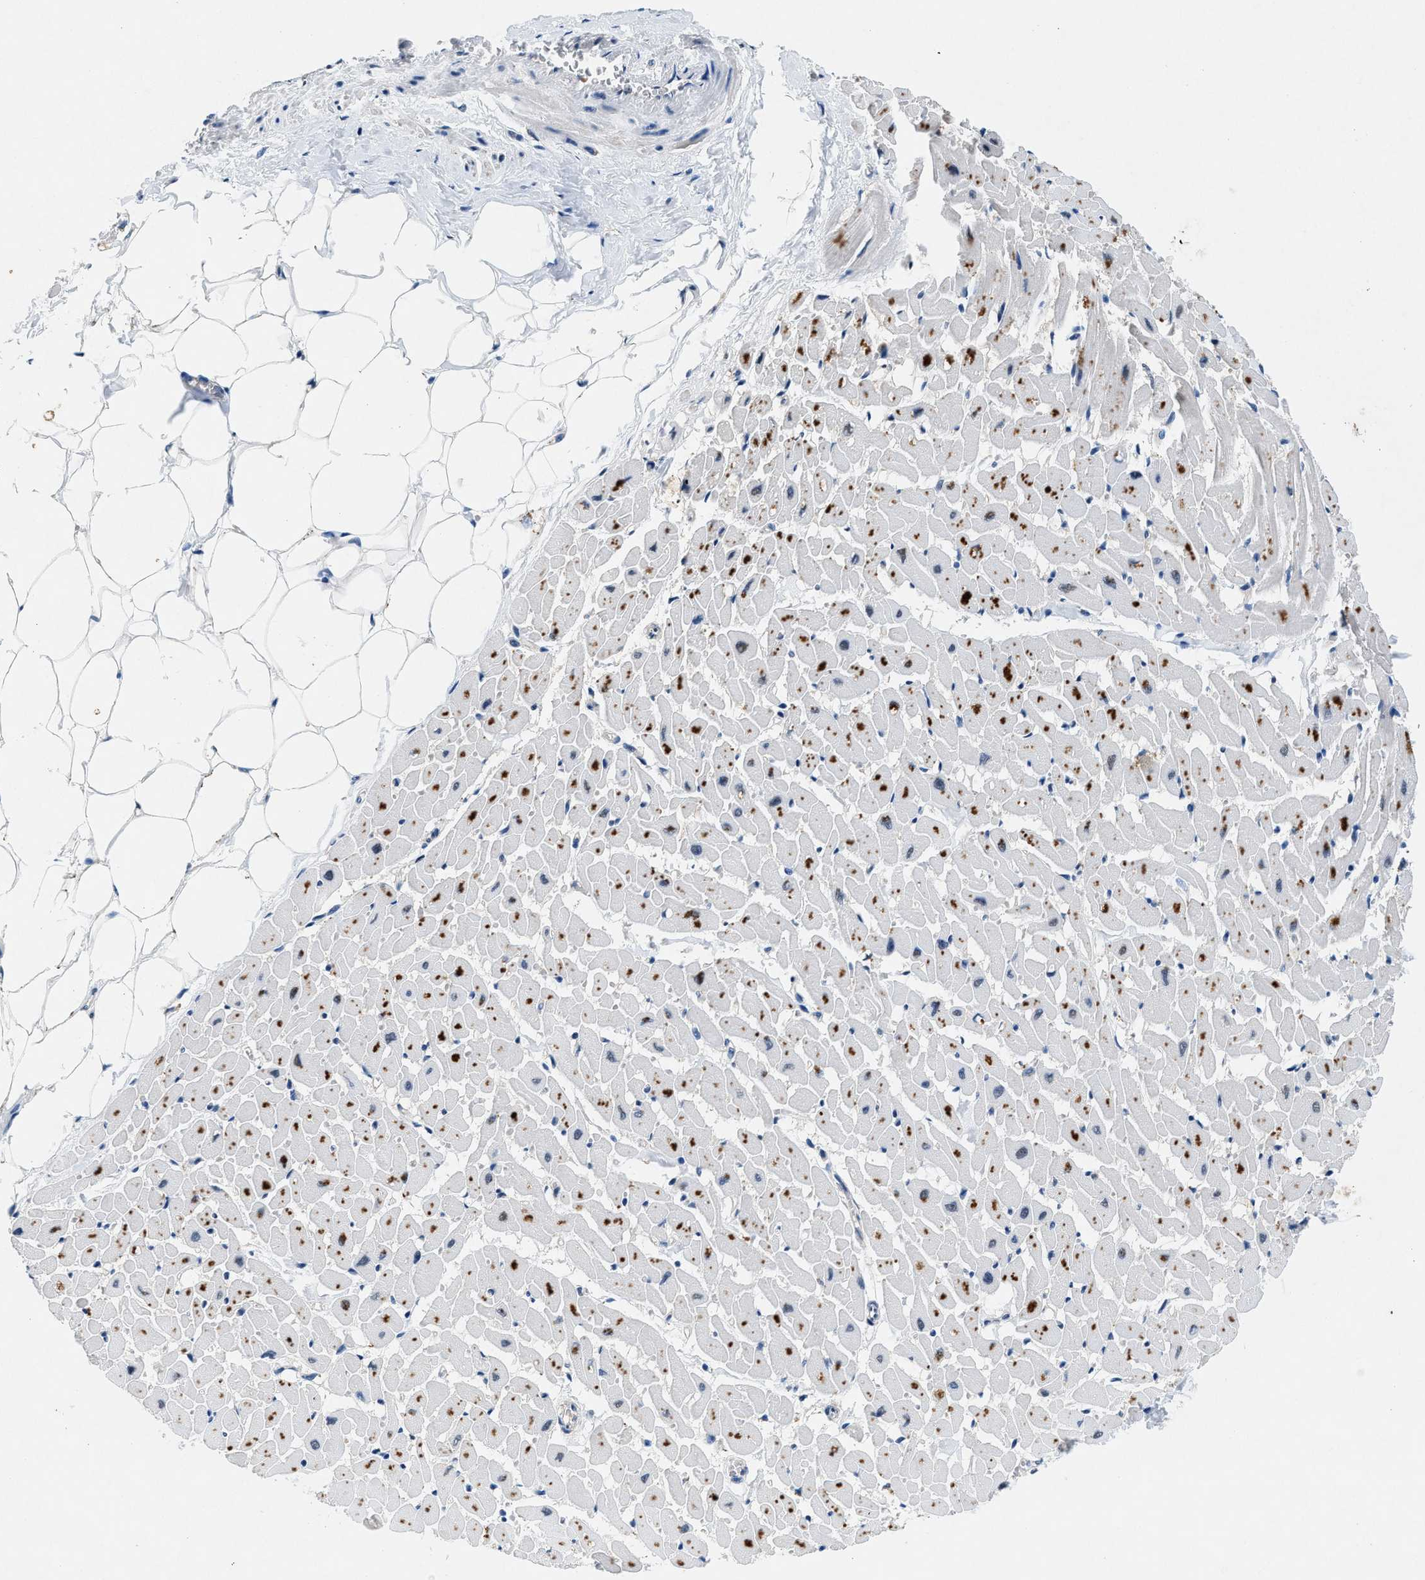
{"staining": {"intensity": "moderate", "quantity": "25%-75%", "location": "cytoplasmic/membranous"}, "tissue": "heart muscle", "cell_type": "Cardiomyocytes", "image_type": "normal", "snomed": [{"axis": "morphology", "description": "Normal tissue, NOS"}, {"axis": "topography", "description": "Heart"}], "caption": "Protein expression analysis of normal heart muscle shows moderate cytoplasmic/membranous positivity in about 25%-75% of cardiomyocytes.", "gene": "COPS2", "patient": {"sex": "female", "age": 19}}